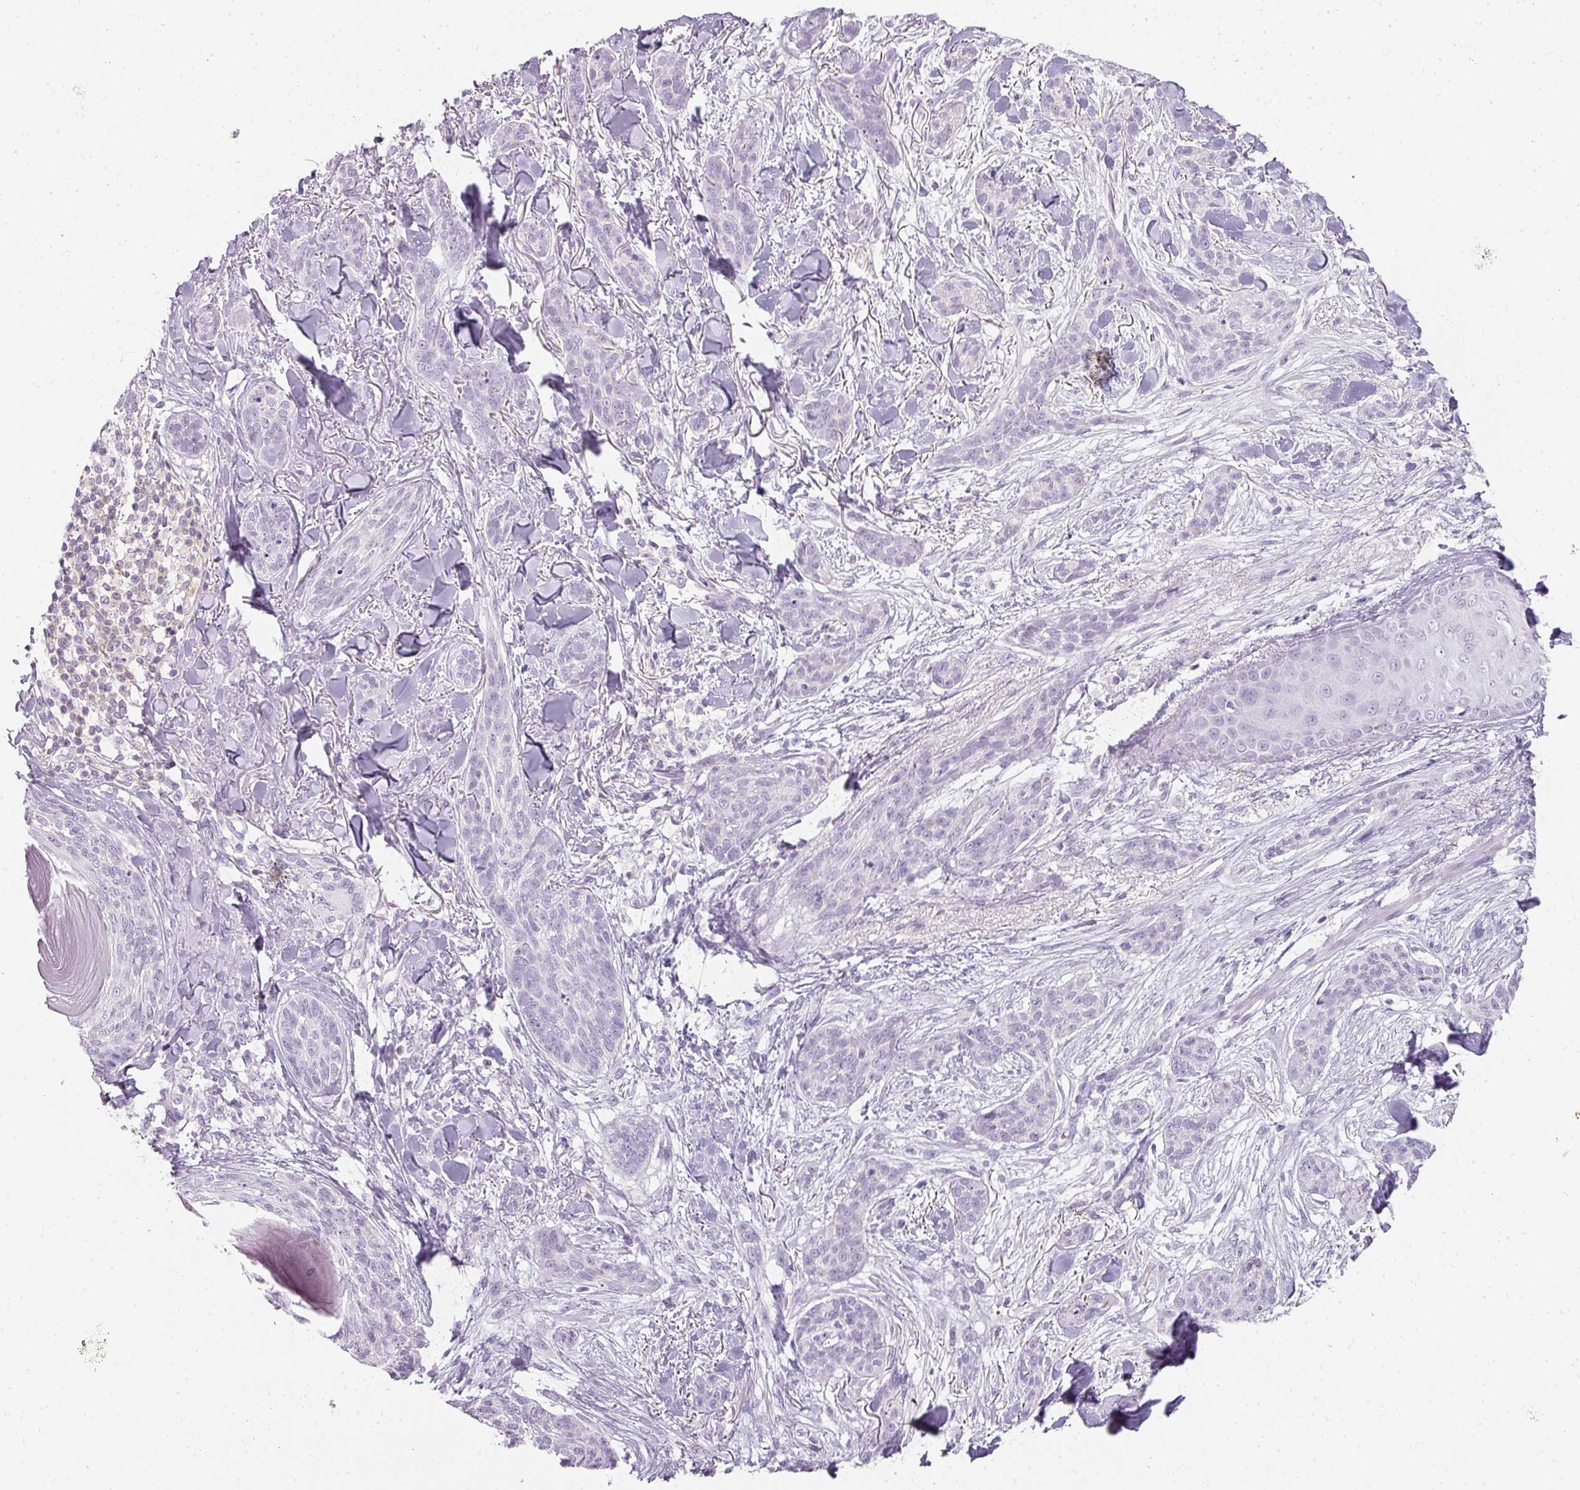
{"staining": {"intensity": "negative", "quantity": "none", "location": "none"}, "tissue": "skin cancer", "cell_type": "Tumor cells", "image_type": "cancer", "snomed": [{"axis": "morphology", "description": "Basal cell carcinoma"}, {"axis": "topography", "description": "Skin"}], "caption": "Tumor cells show no significant staining in skin basal cell carcinoma. (DAB immunohistochemistry visualized using brightfield microscopy, high magnification).", "gene": "TMEM42", "patient": {"sex": "male", "age": 52}}